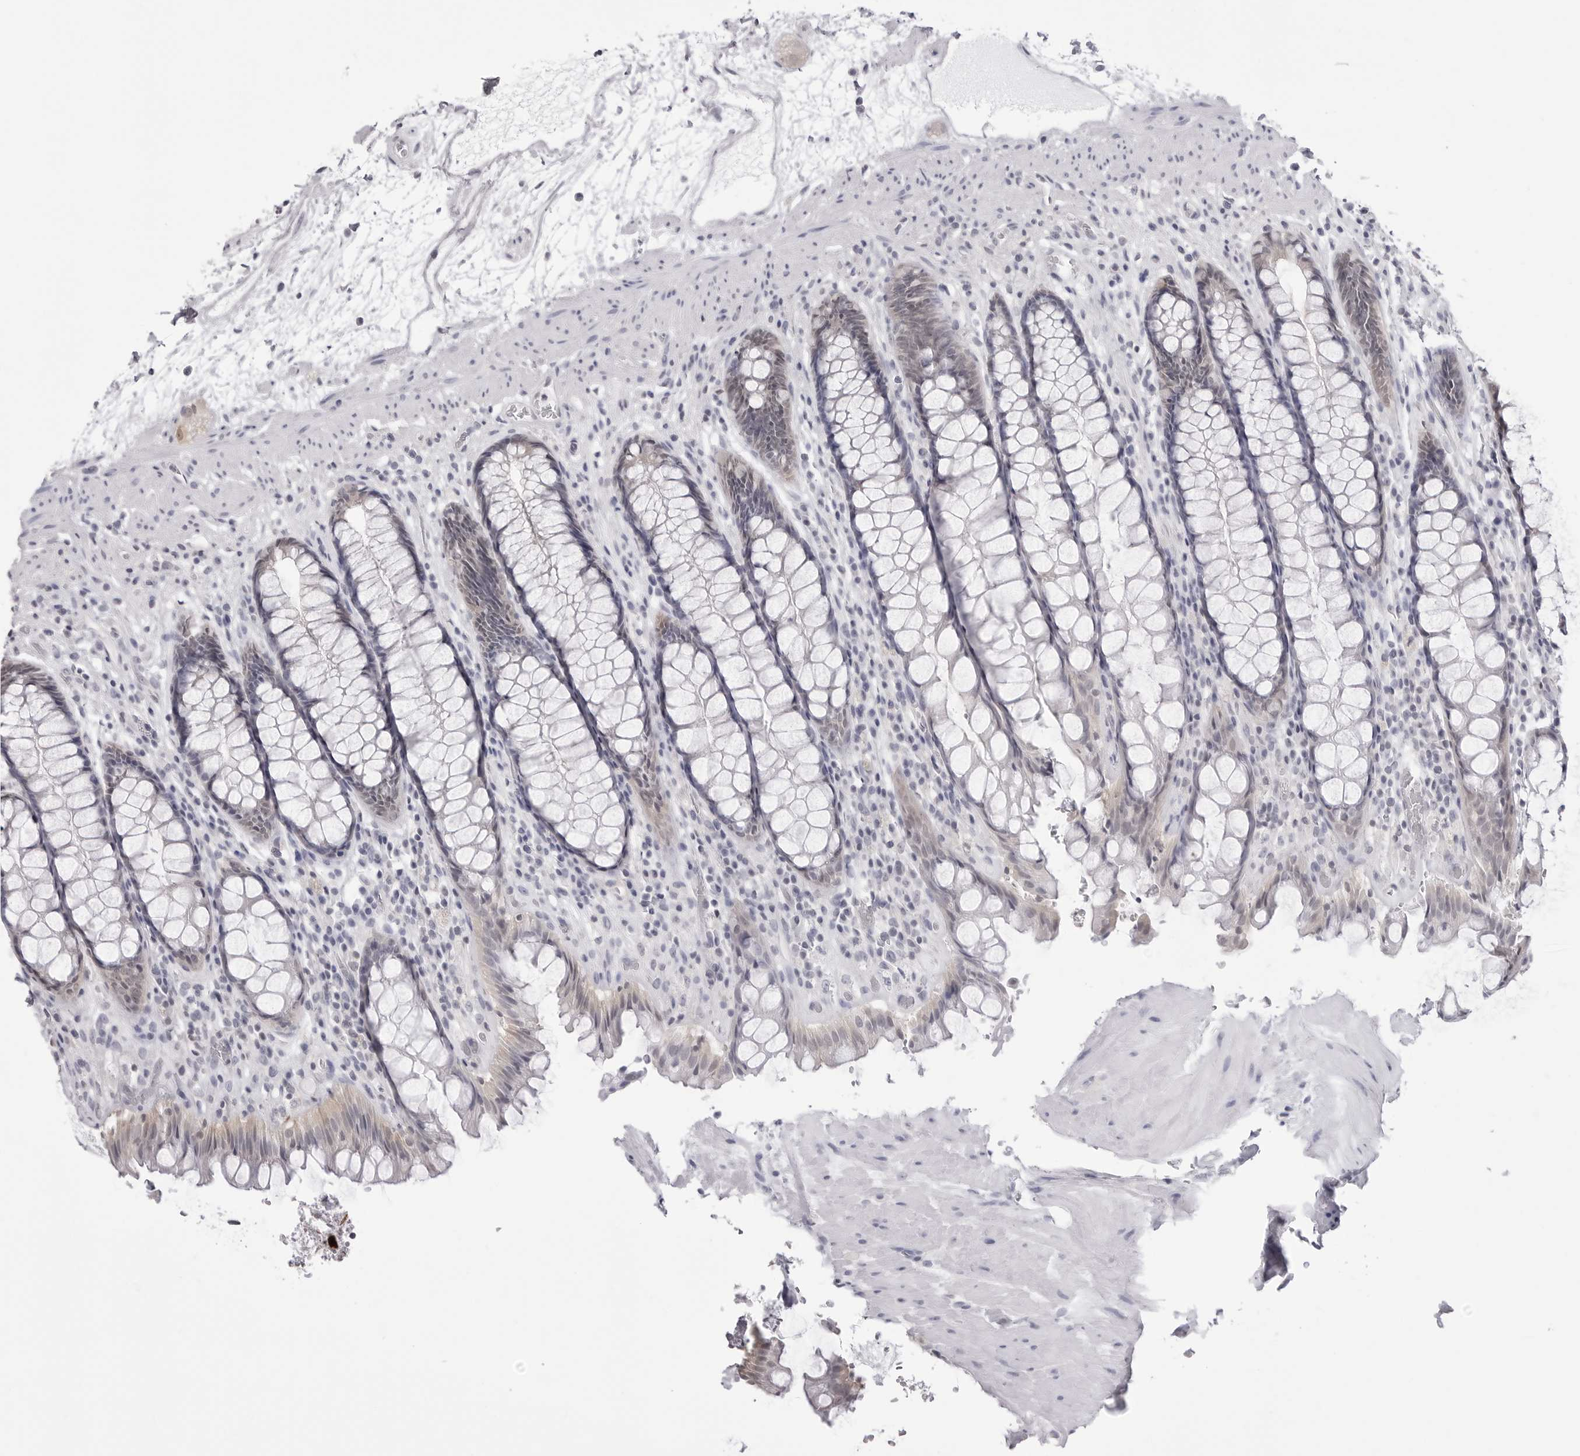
{"staining": {"intensity": "moderate", "quantity": "<25%", "location": "cytoplasmic/membranous"}, "tissue": "rectum", "cell_type": "Glandular cells", "image_type": "normal", "snomed": [{"axis": "morphology", "description": "Normal tissue, NOS"}, {"axis": "topography", "description": "Rectum"}], "caption": "IHC image of benign rectum stained for a protein (brown), which reveals low levels of moderate cytoplasmic/membranous staining in approximately <25% of glandular cells.", "gene": "YWHAG", "patient": {"sex": "male", "age": 64}}